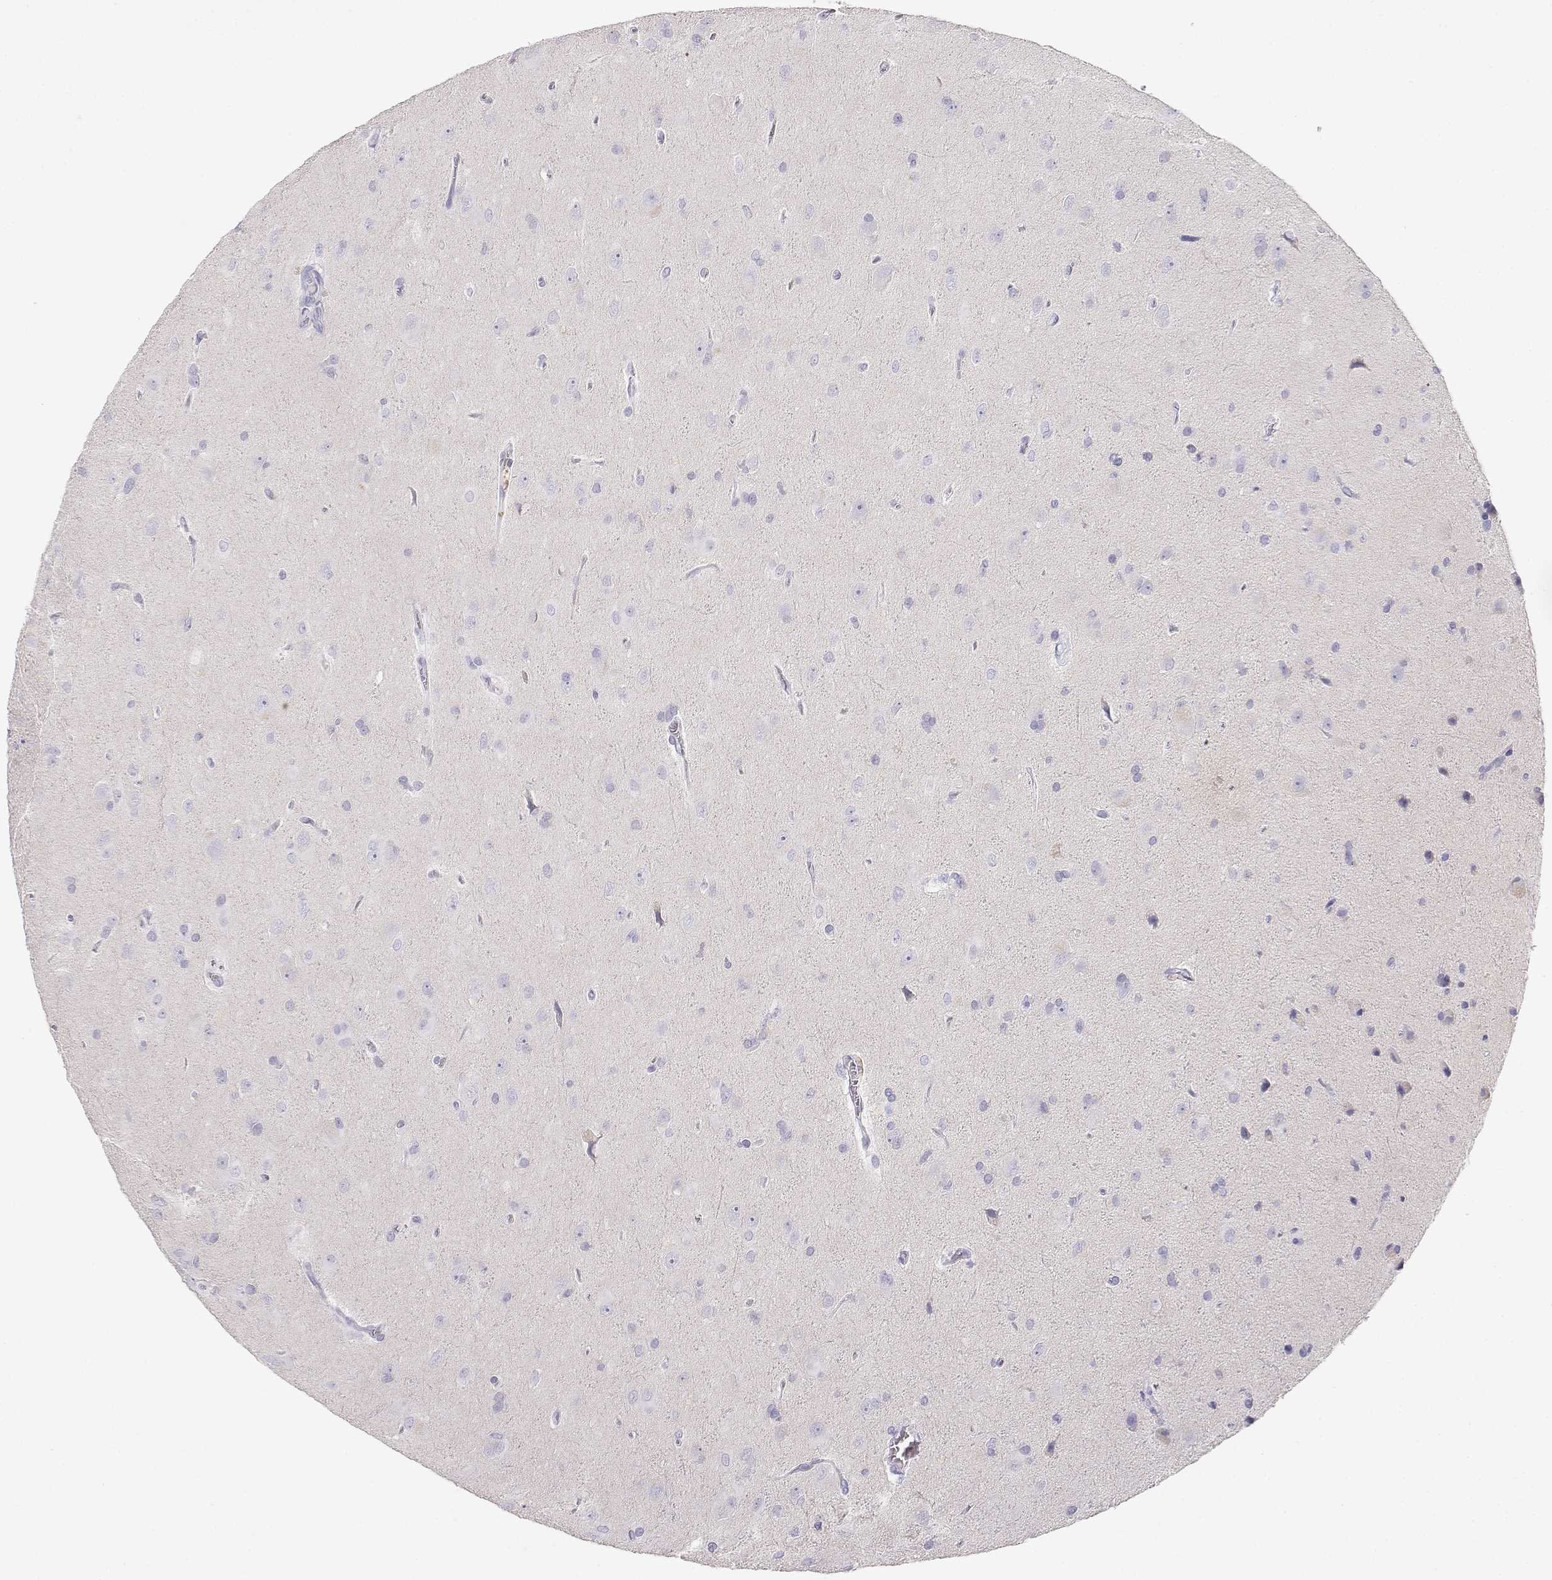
{"staining": {"intensity": "negative", "quantity": "none", "location": "none"}, "tissue": "glioma", "cell_type": "Tumor cells", "image_type": "cancer", "snomed": [{"axis": "morphology", "description": "Glioma, malignant, Low grade"}, {"axis": "topography", "description": "Brain"}], "caption": "Protein analysis of glioma shows no significant positivity in tumor cells.", "gene": "GPR174", "patient": {"sex": "male", "age": 58}}